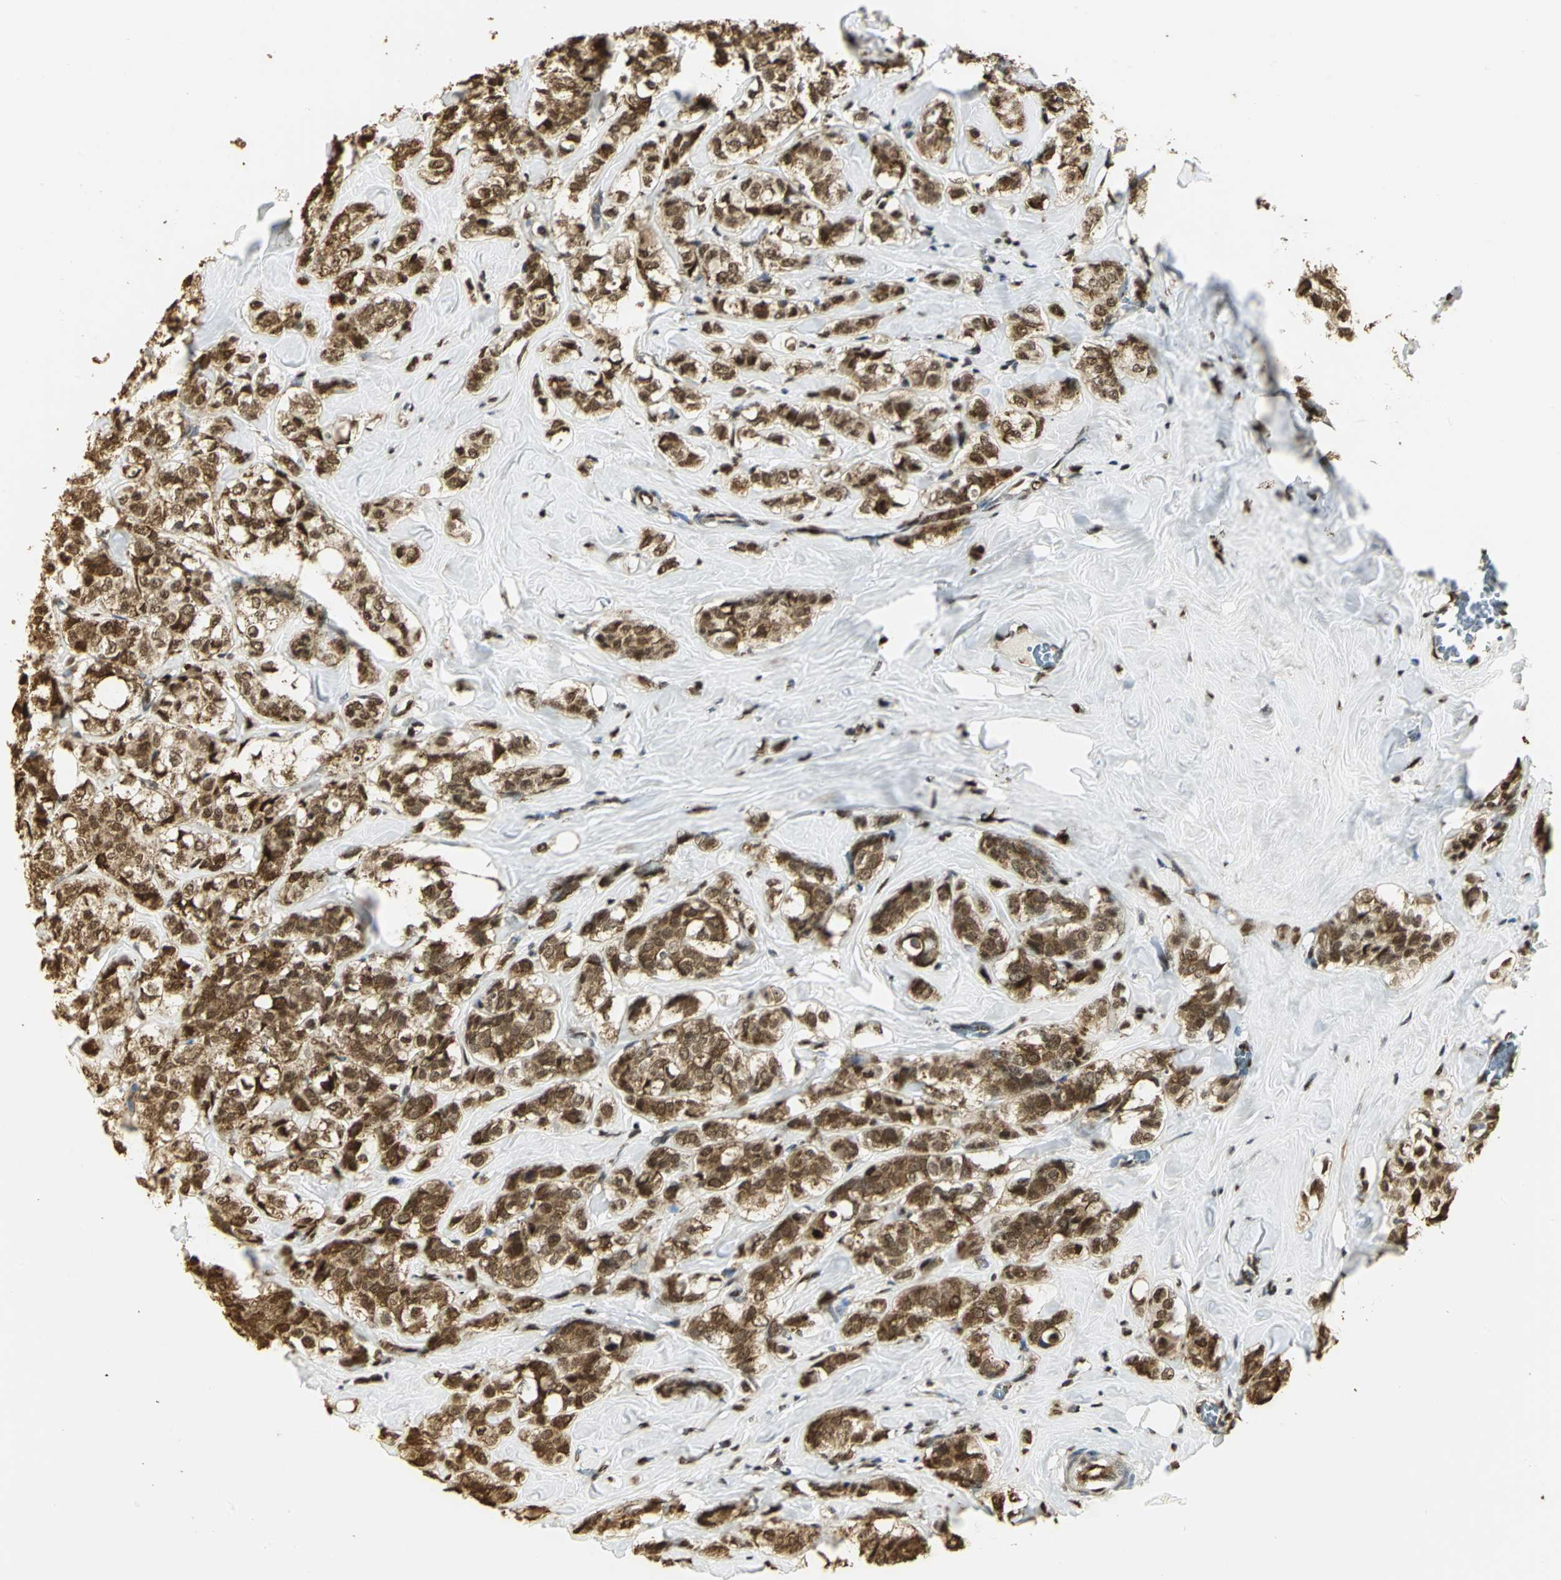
{"staining": {"intensity": "strong", "quantity": ">75%", "location": "cytoplasmic/membranous,nuclear"}, "tissue": "breast cancer", "cell_type": "Tumor cells", "image_type": "cancer", "snomed": [{"axis": "morphology", "description": "Lobular carcinoma"}, {"axis": "topography", "description": "Breast"}], "caption": "The micrograph displays staining of lobular carcinoma (breast), revealing strong cytoplasmic/membranous and nuclear protein staining (brown color) within tumor cells.", "gene": "SET", "patient": {"sex": "female", "age": 60}}